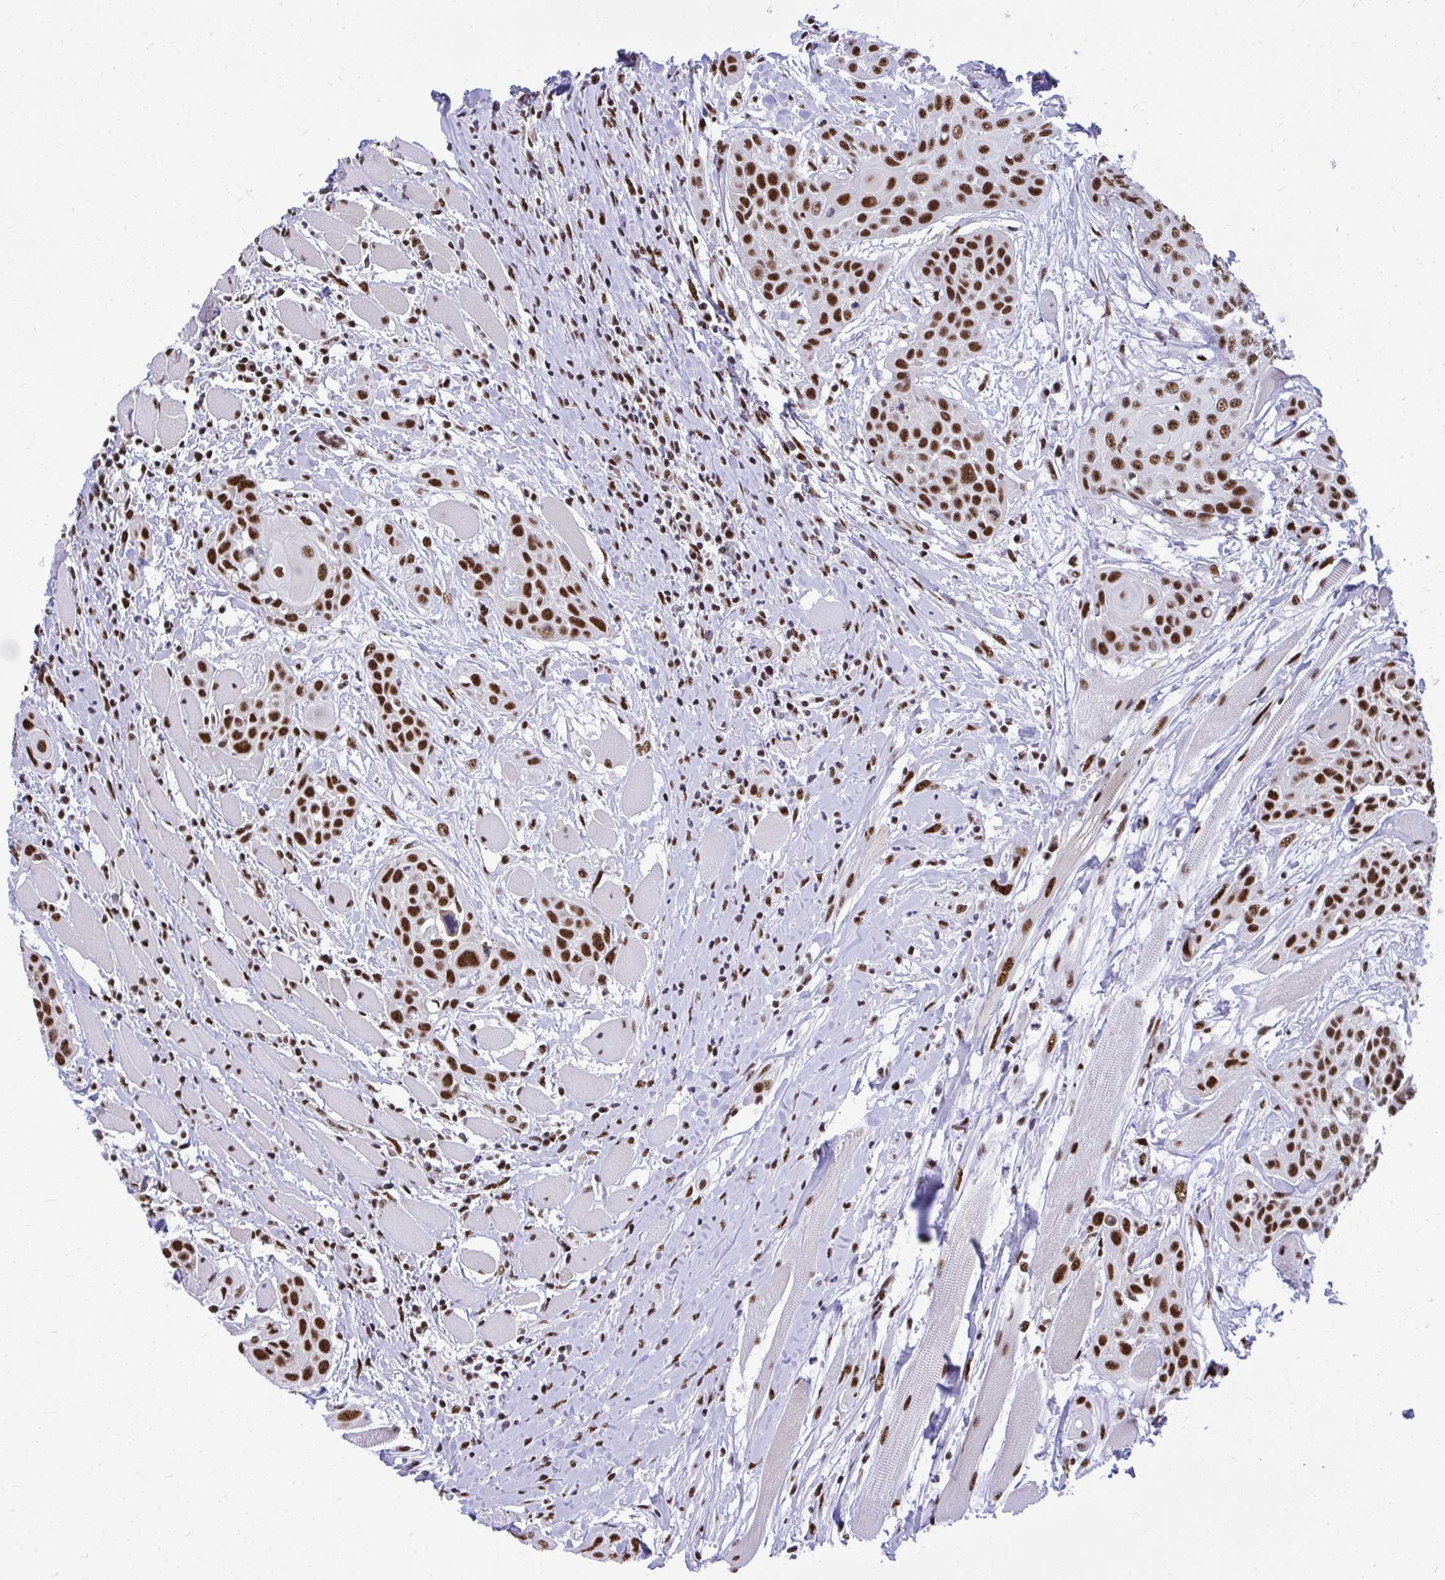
{"staining": {"intensity": "strong", "quantity": ">75%", "location": "nuclear"}, "tissue": "head and neck cancer", "cell_type": "Tumor cells", "image_type": "cancer", "snomed": [{"axis": "morphology", "description": "Squamous cell carcinoma, NOS"}, {"axis": "topography", "description": "Head-Neck"}], "caption": "About >75% of tumor cells in head and neck squamous cell carcinoma demonstrate strong nuclear protein staining as visualized by brown immunohistochemical staining.", "gene": "PRPF19", "patient": {"sex": "female", "age": 73}}